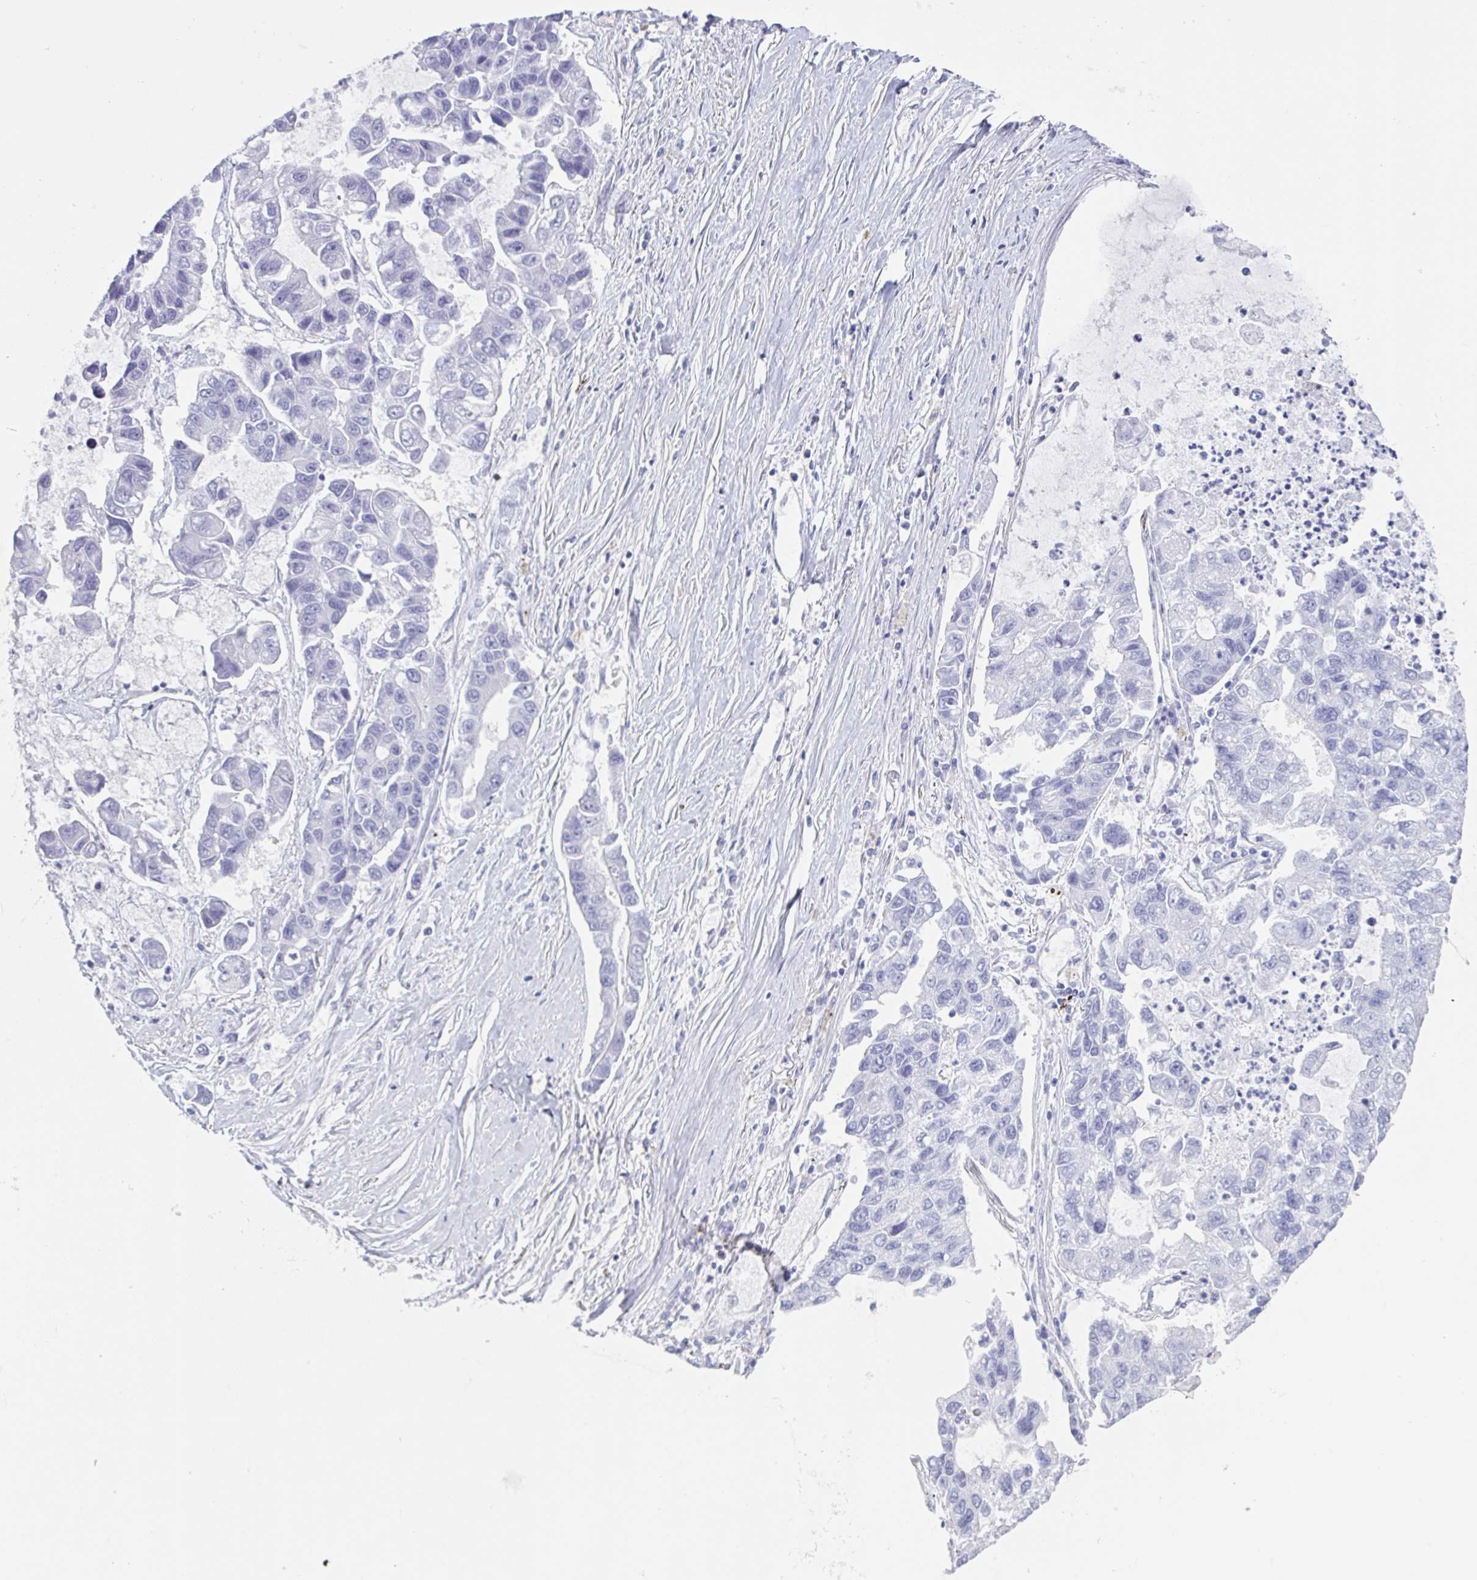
{"staining": {"intensity": "negative", "quantity": "none", "location": "none"}, "tissue": "lung cancer", "cell_type": "Tumor cells", "image_type": "cancer", "snomed": [{"axis": "morphology", "description": "Adenocarcinoma, NOS"}, {"axis": "topography", "description": "Bronchus"}, {"axis": "topography", "description": "Lung"}], "caption": "Tumor cells show no significant positivity in lung adenocarcinoma. Nuclei are stained in blue.", "gene": "TAGLN3", "patient": {"sex": "female", "age": 51}}